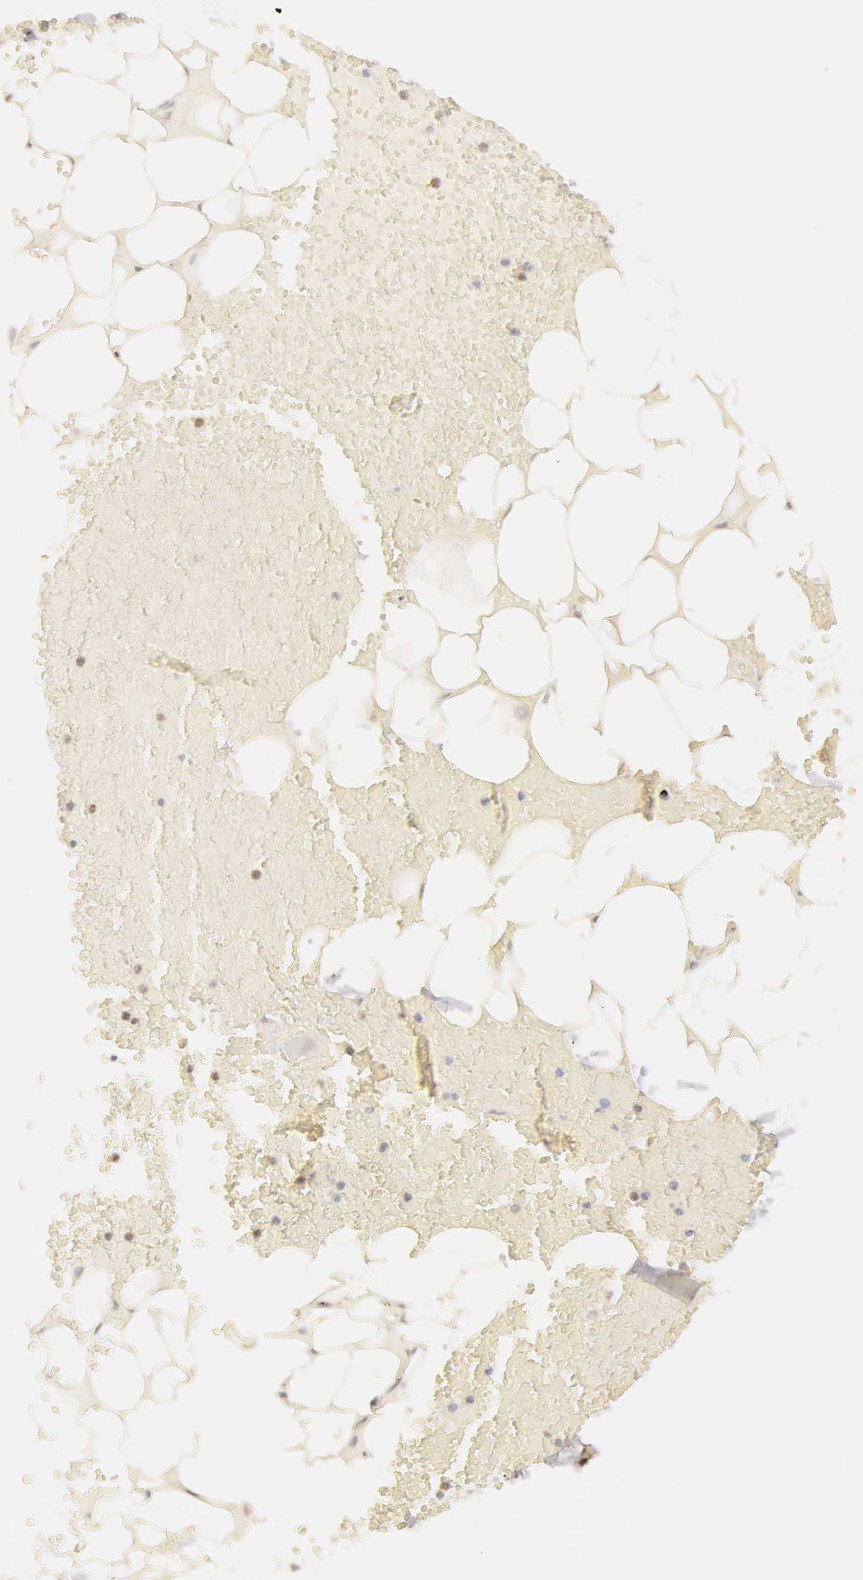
{"staining": {"intensity": "weak", "quantity": "25%-75%", "location": "cytoplasmic/membranous"}, "tissue": "adipose tissue", "cell_type": "Adipocytes", "image_type": "normal", "snomed": [{"axis": "morphology", "description": "Normal tissue, NOS"}, {"axis": "morphology", "description": "Inflammation, NOS"}, {"axis": "topography", "description": "Lymph node"}, {"axis": "topography", "description": "Peripheral nerve tissue"}], "caption": "Protein expression analysis of normal adipose tissue exhibits weak cytoplasmic/membranous positivity in about 25%-75% of adipocytes.", "gene": "ADAM10", "patient": {"sex": "male", "age": 52}}